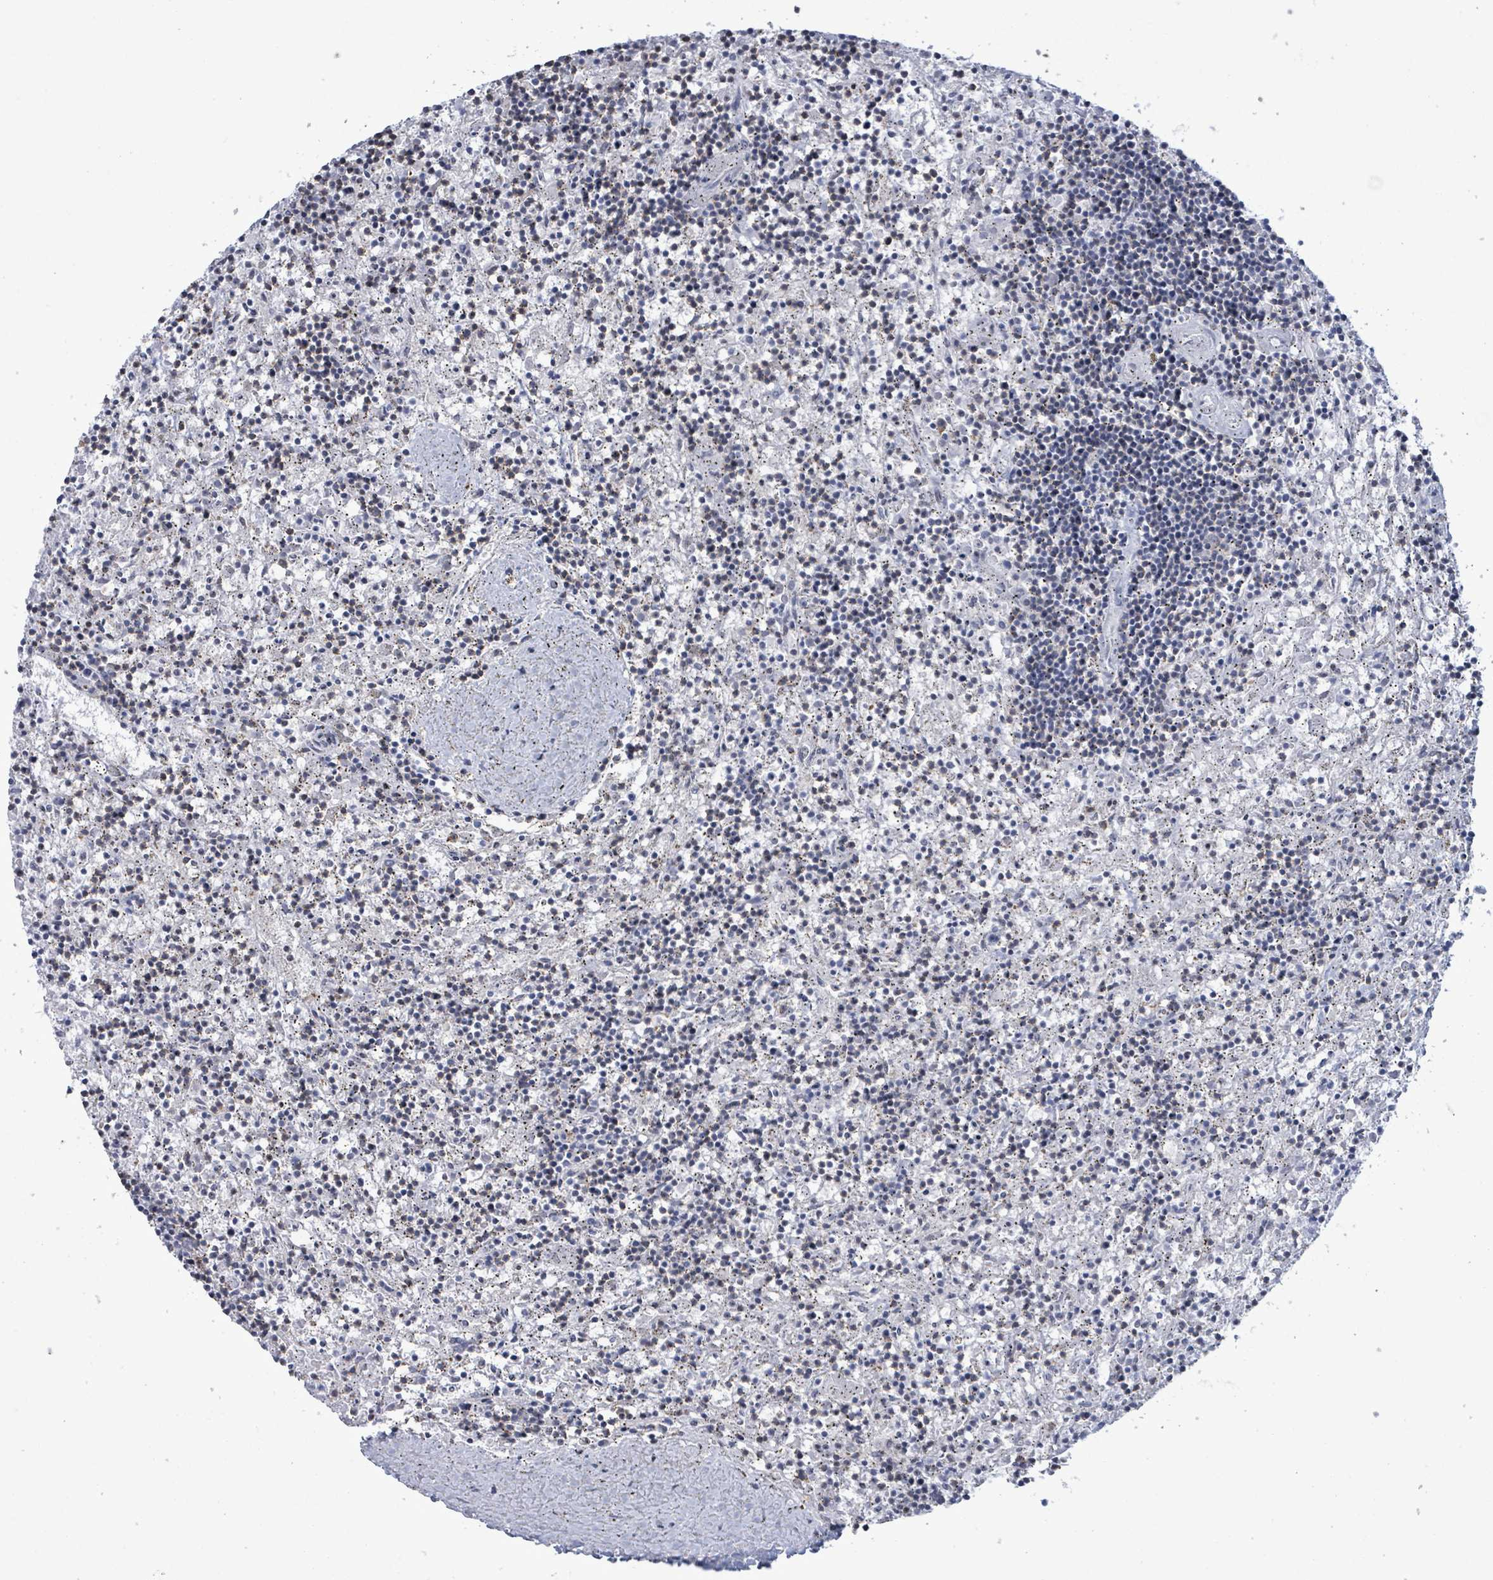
{"staining": {"intensity": "negative", "quantity": "none", "location": "none"}, "tissue": "lymphoma", "cell_type": "Tumor cells", "image_type": "cancer", "snomed": [{"axis": "morphology", "description": "Malignant lymphoma, non-Hodgkin's type, Low grade"}, {"axis": "topography", "description": "Spleen"}], "caption": "IHC photomicrograph of neoplastic tissue: human low-grade malignant lymphoma, non-Hodgkin's type stained with DAB demonstrates no significant protein staining in tumor cells.", "gene": "SAMD14", "patient": {"sex": "male", "age": 76}}